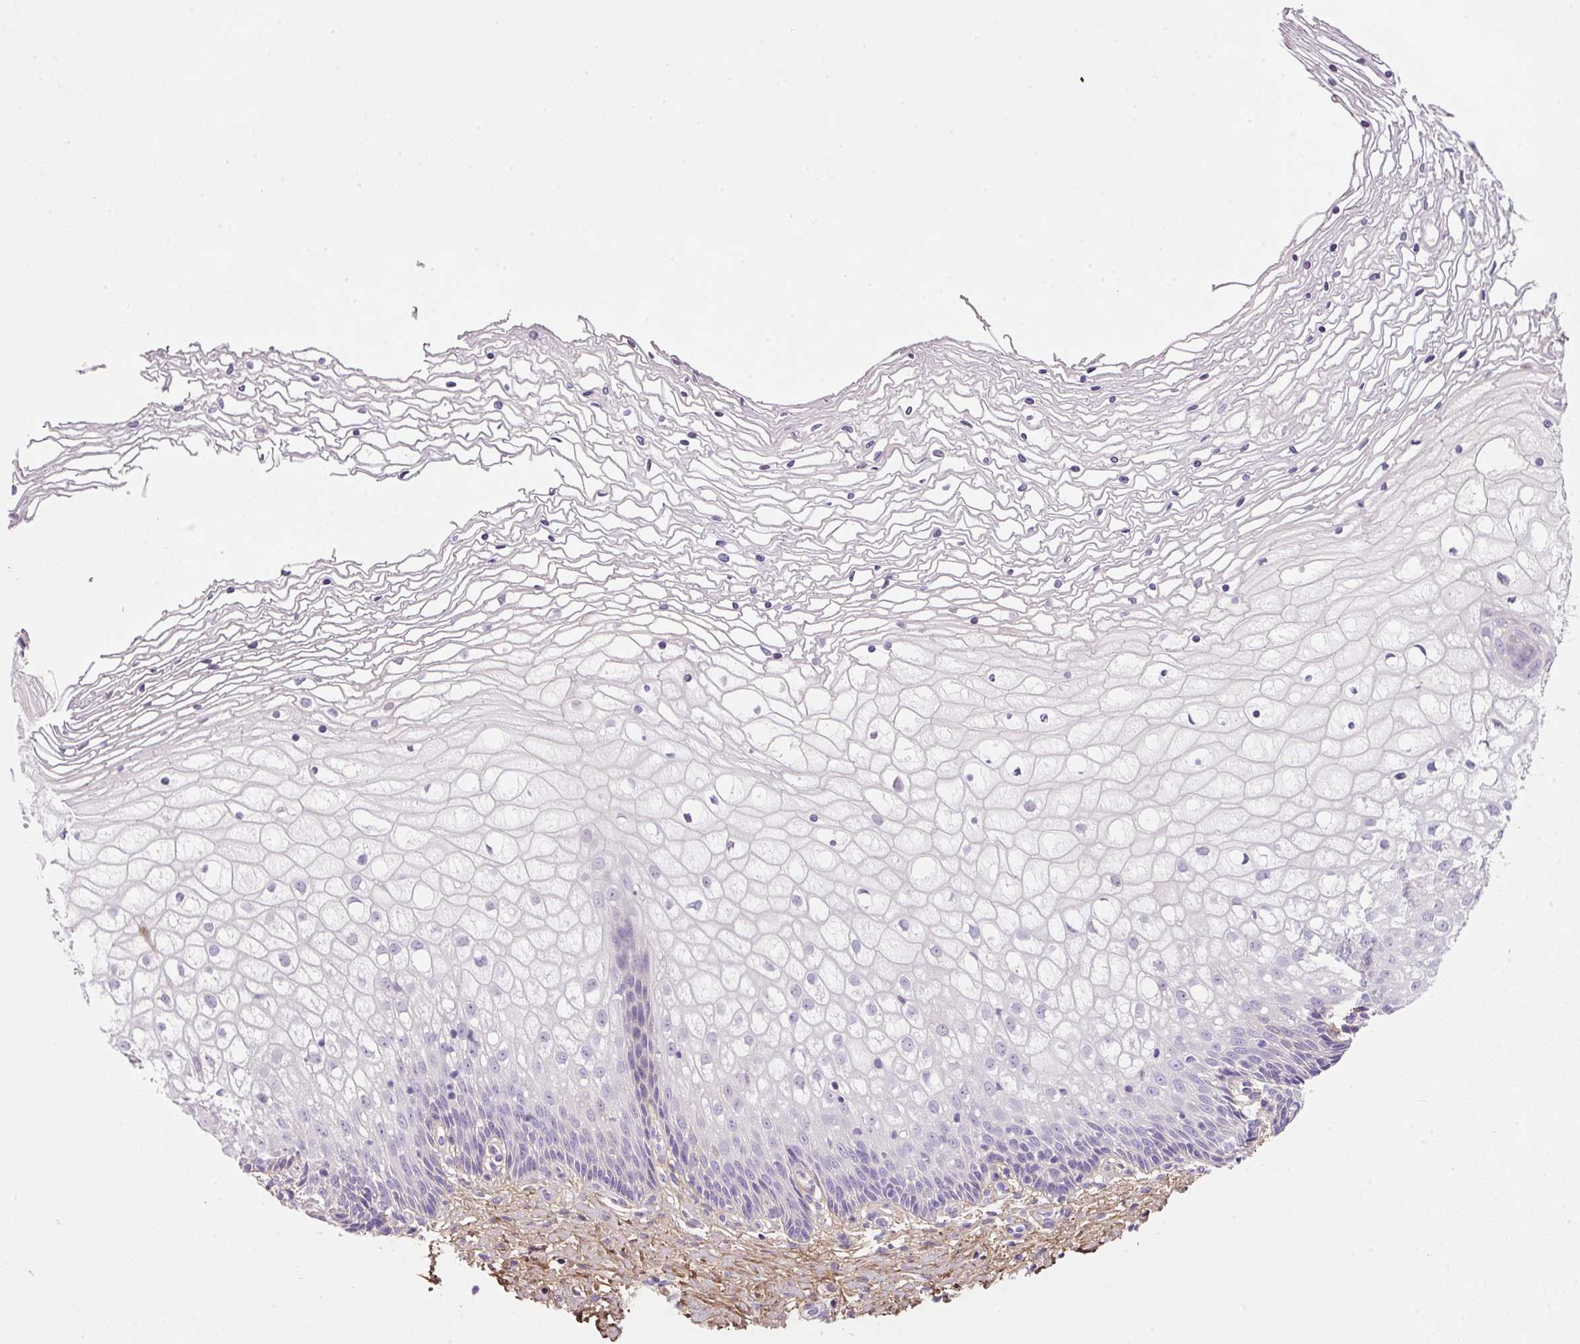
{"staining": {"intensity": "negative", "quantity": "none", "location": "none"}, "tissue": "cervix", "cell_type": "Glandular cells", "image_type": "normal", "snomed": [{"axis": "morphology", "description": "Normal tissue, NOS"}, {"axis": "topography", "description": "Cervix"}], "caption": "This is a micrograph of IHC staining of normal cervix, which shows no expression in glandular cells.", "gene": "SOS2", "patient": {"sex": "female", "age": 36}}